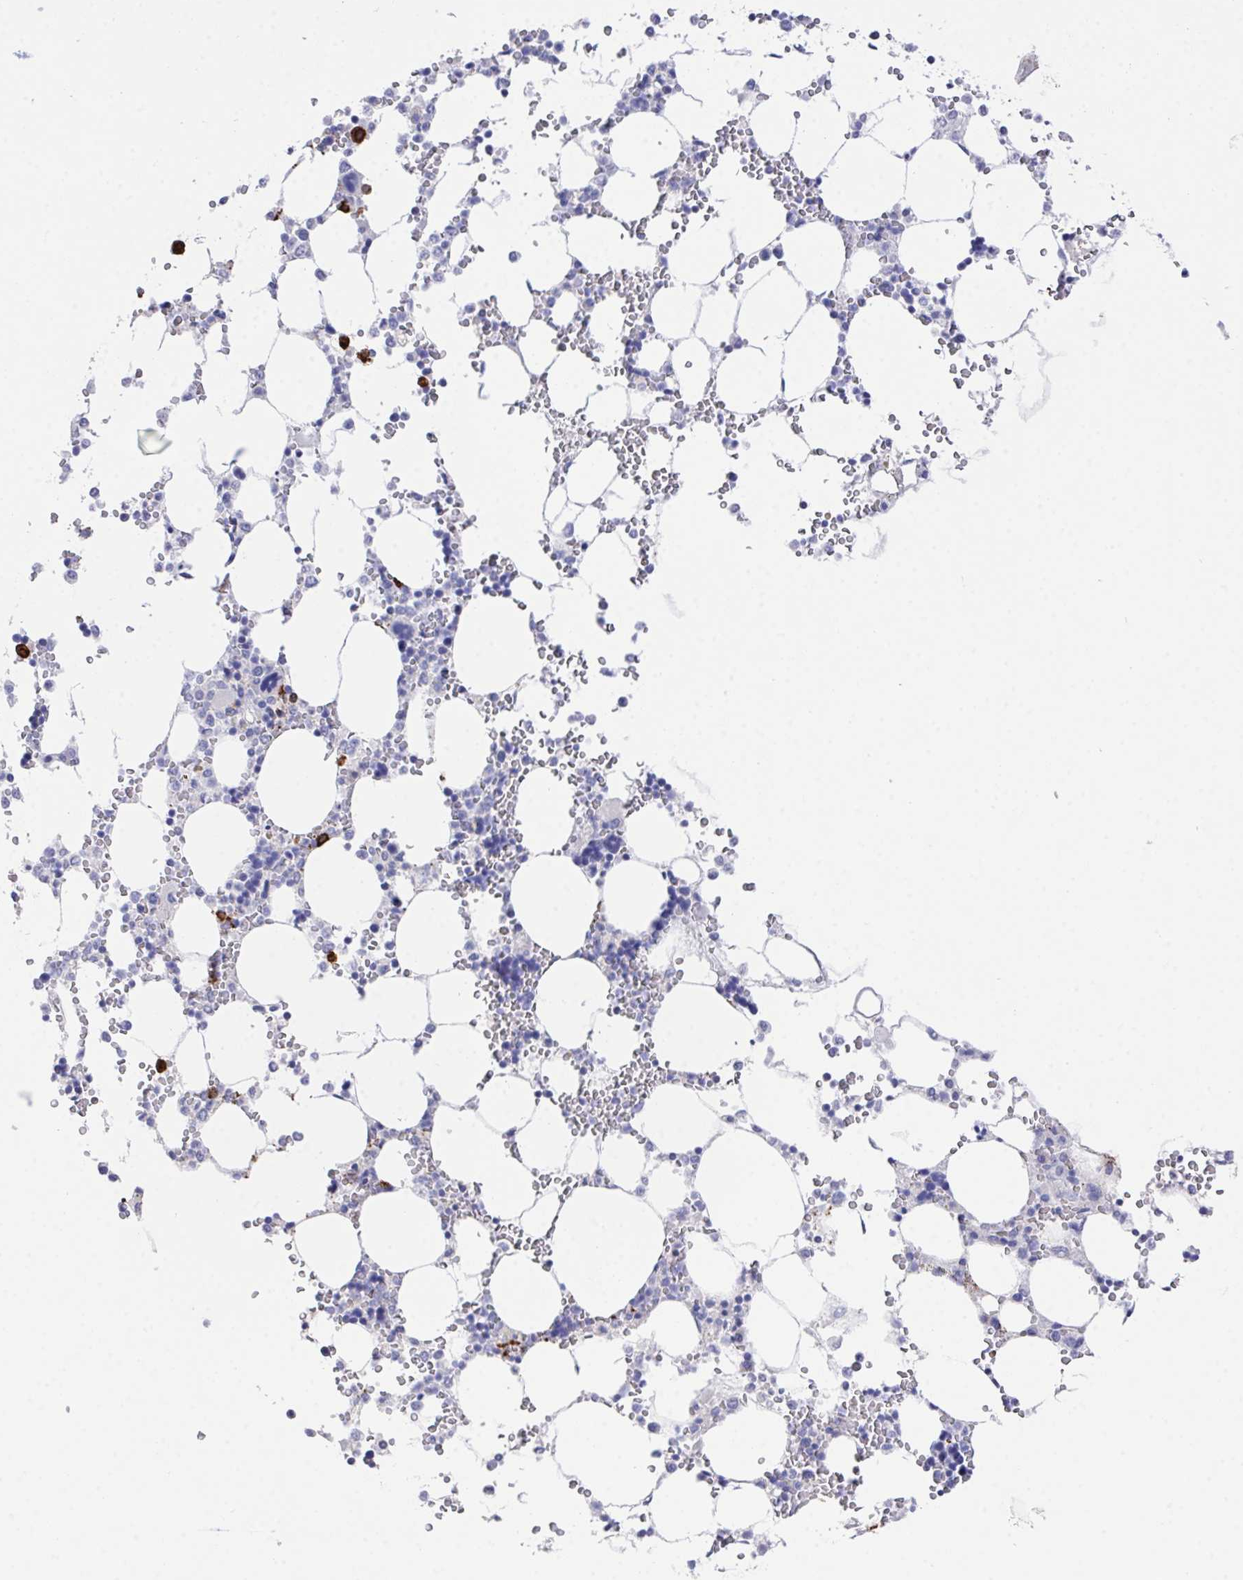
{"staining": {"intensity": "strong", "quantity": "<25%", "location": "cytoplasmic/membranous"}, "tissue": "bone marrow", "cell_type": "Hematopoietic cells", "image_type": "normal", "snomed": [{"axis": "morphology", "description": "Normal tissue, NOS"}, {"axis": "topography", "description": "Bone marrow"}], "caption": "The image displays immunohistochemical staining of unremarkable bone marrow. There is strong cytoplasmic/membranous positivity is seen in about <25% of hematopoietic cells.", "gene": "PRG3", "patient": {"sex": "male", "age": 64}}